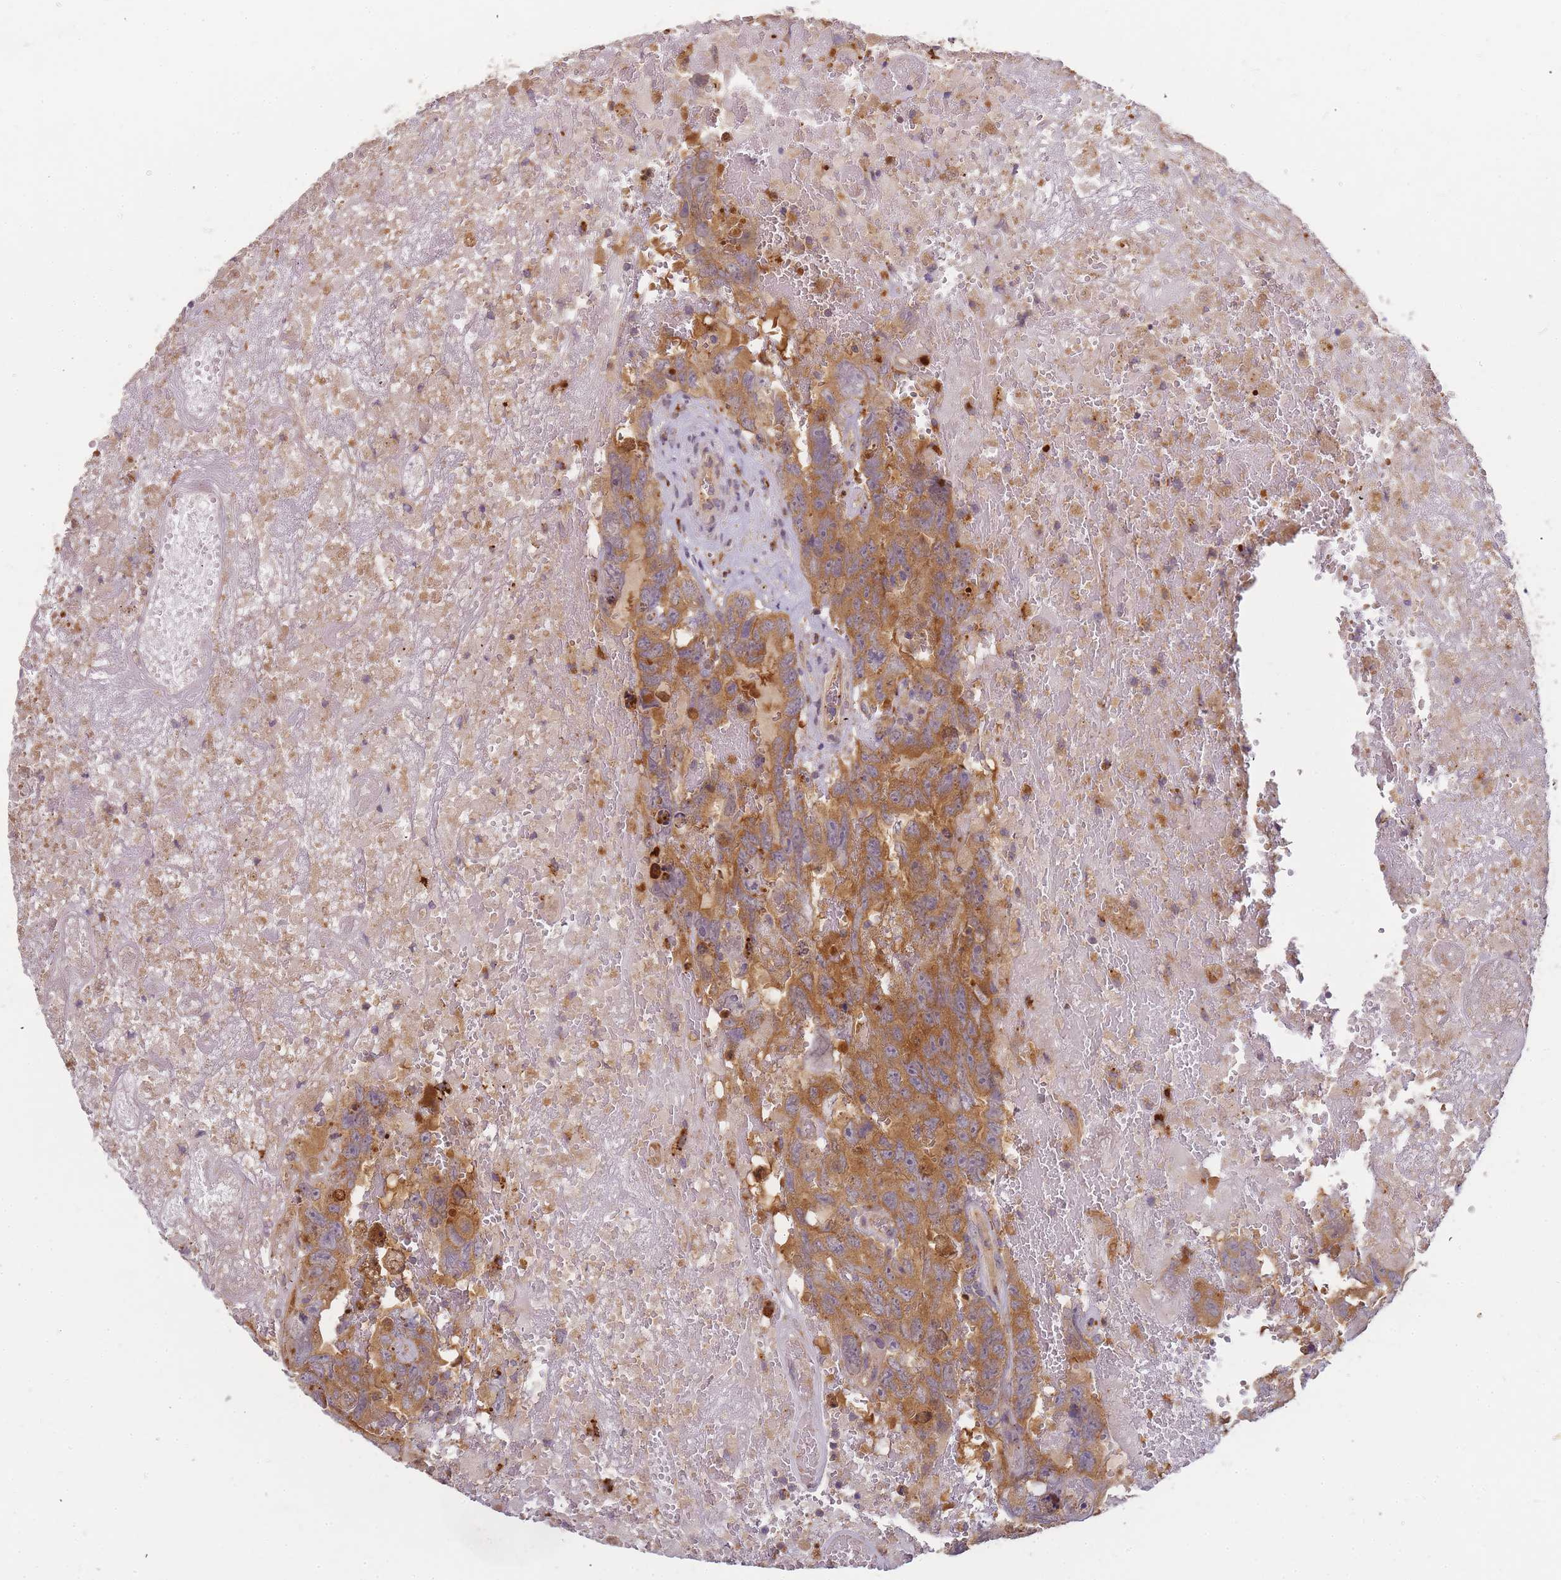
{"staining": {"intensity": "moderate", "quantity": ">75%", "location": "cytoplasmic/membranous"}, "tissue": "testis cancer", "cell_type": "Tumor cells", "image_type": "cancer", "snomed": [{"axis": "morphology", "description": "Carcinoma, Embryonal, NOS"}, {"axis": "topography", "description": "Testis"}], "caption": "Immunohistochemical staining of human testis cancer (embryonal carcinoma) exhibits medium levels of moderate cytoplasmic/membranous staining in approximately >75% of tumor cells.", "gene": "ATG5", "patient": {"sex": "male", "age": 45}}